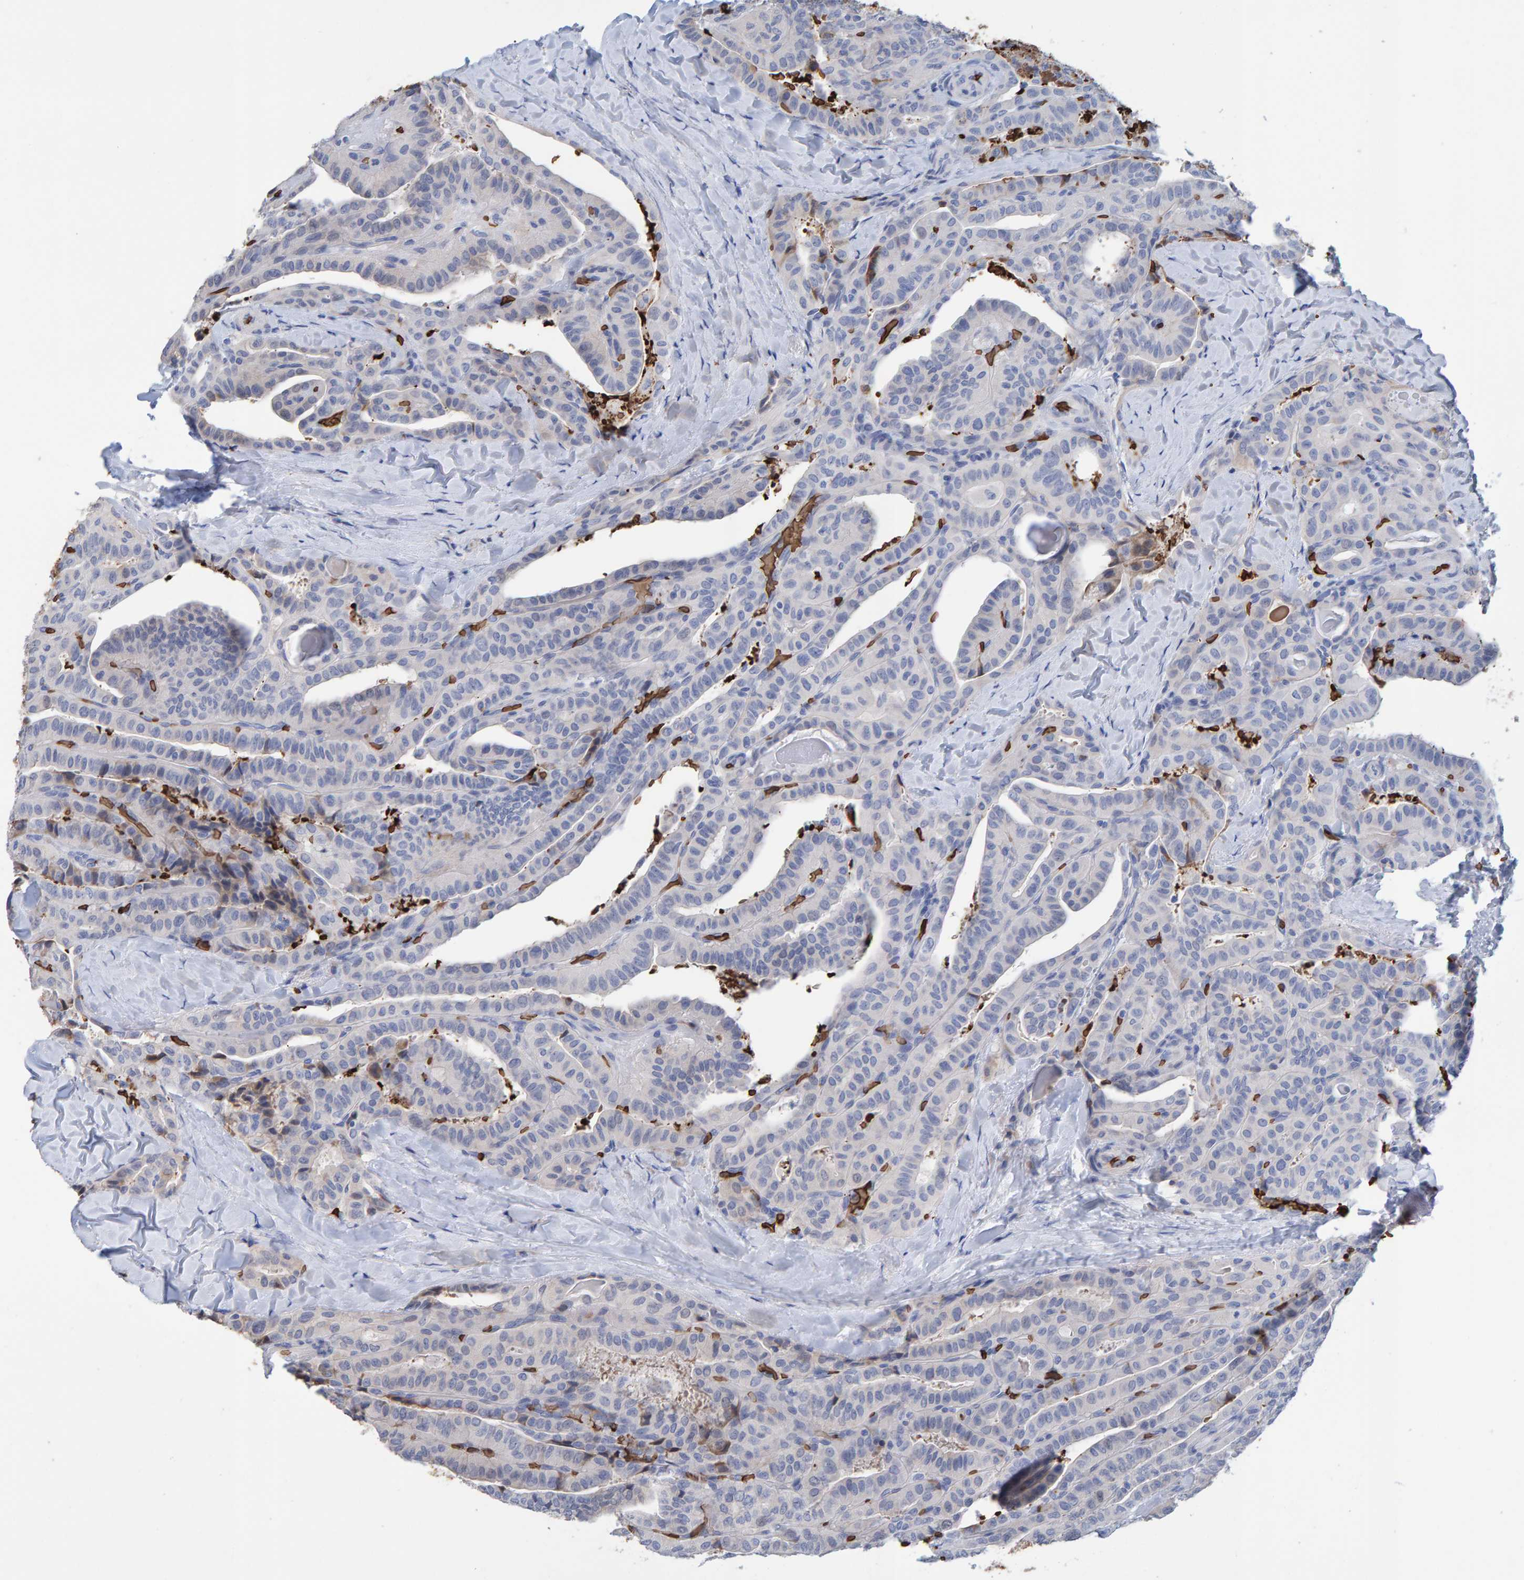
{"staining": {"intensity": "weak", "quantity": ">75%", "location": "cytoplasmic/membranous"}, "tissue": "thyroid cancer", "cell_type": "Tumor cells", "image_type": "cancer", "snomed": [{"axis": "morphology", "description": "Papillary adenocarcinoma, NOS"}, {"axis": "topography", "description": "Thyroid gland"}], "caption": "Immunohistochemical staining of human thyroid cancer exhibits low levels of weak cytoplasmic/membranous protein staining in approximately >75% of tumor cells.", "gene": "VPS9D1", "patient": {"sex": "male", "age": 77}}